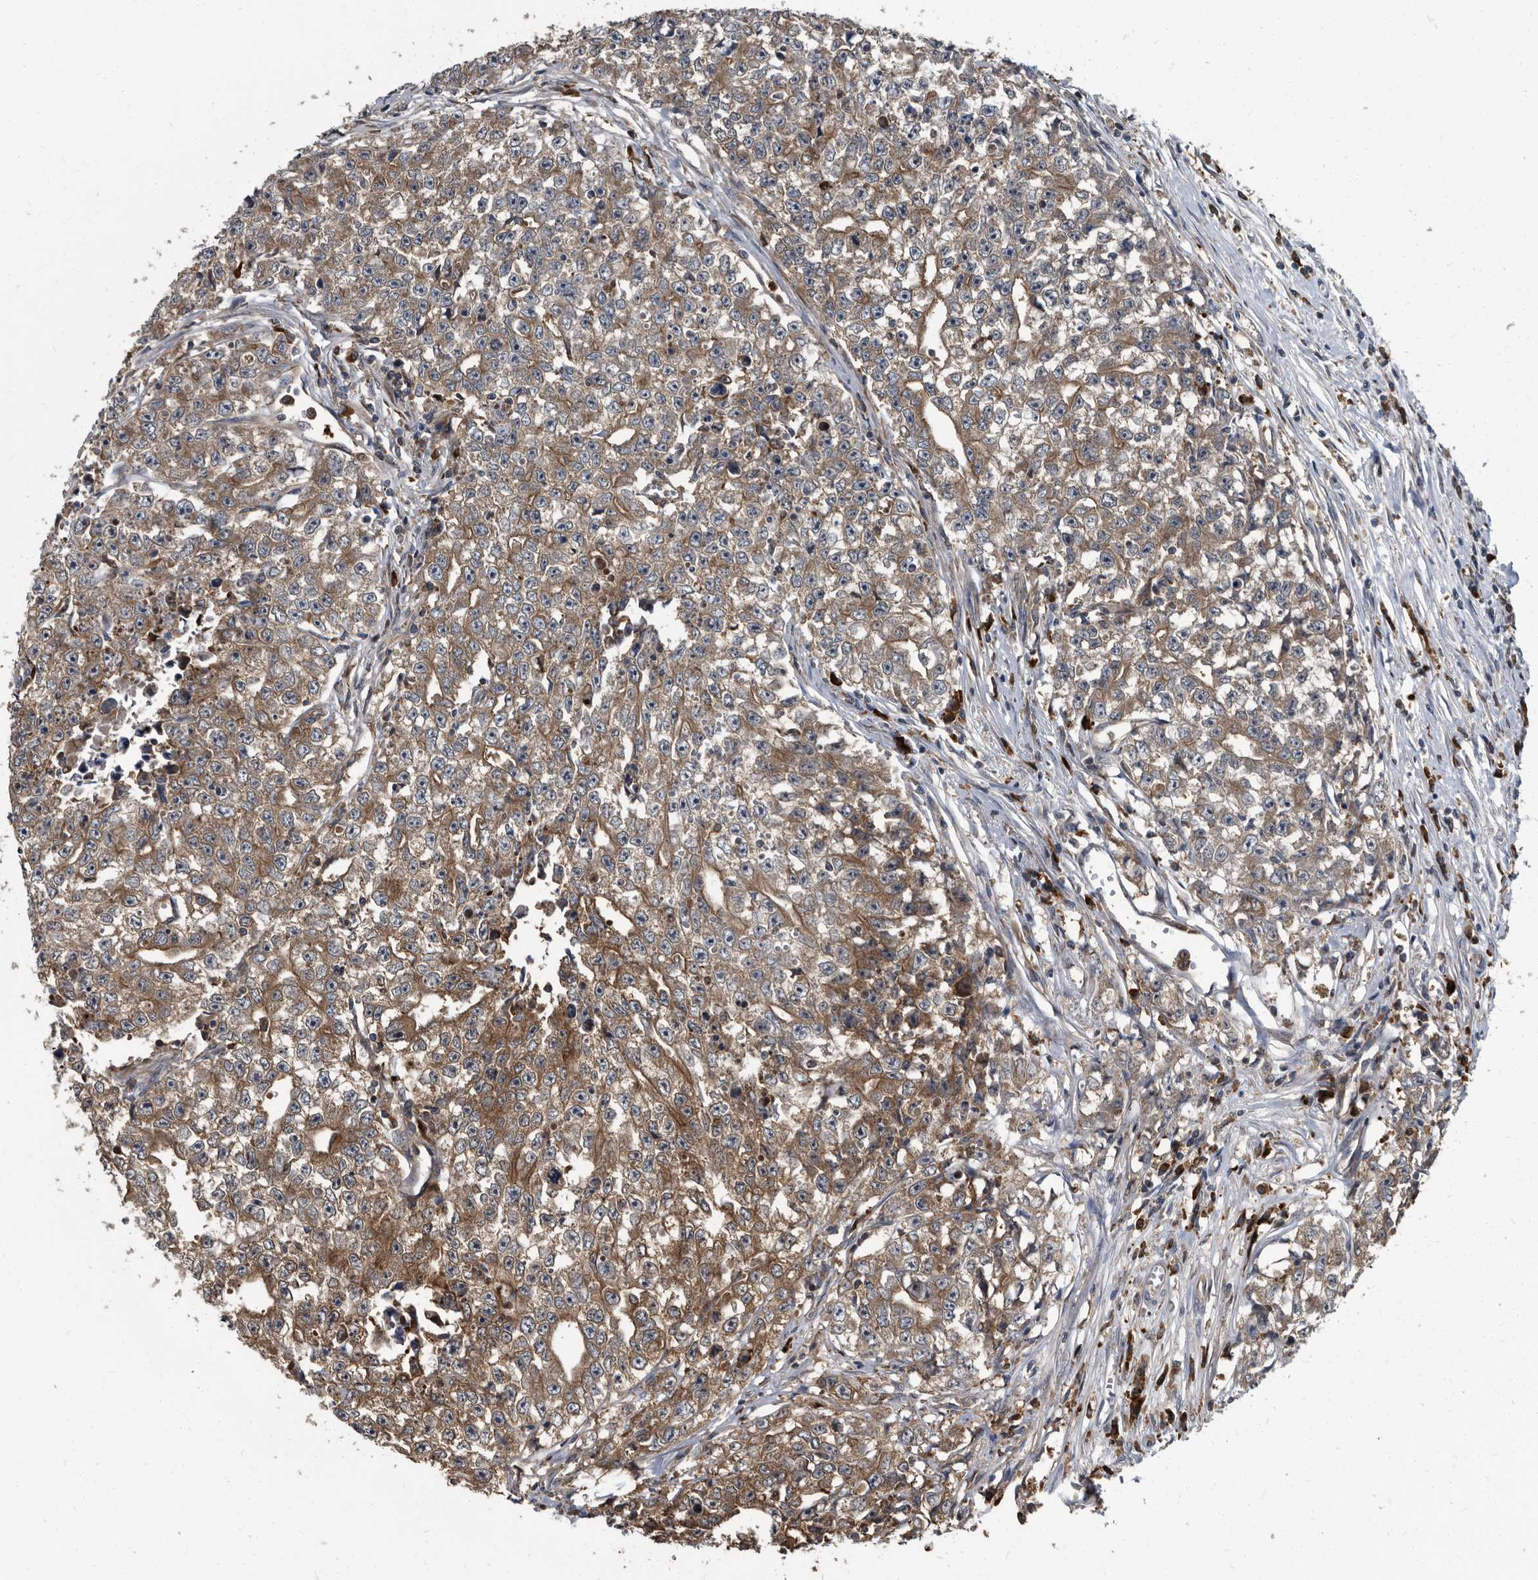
{"staining": {"intensity": "moderate", "quantity": ">75%", "location": "cytoplasmic/membranous"}, "tissue": "testis cancer", "cell_type": "Tumor cells", "image_type": "cancer", "snomed": [{"axis": "morphology", "description": "Seminoma, NOS"}, {"axis": "morphology", "description": "Carcinoma, Embryonal, NOS"}, {"axis": "topography", "description": "Testis"}], "caption": "Embryonal carcinoma (testis) was stained to show a protein in brown. There is medium levels of moderate cytoplasmic/membranous staining in about >75% of tumor cells.", "gene": "CDV3", "patient": {"sex": "male", "age": 43}}